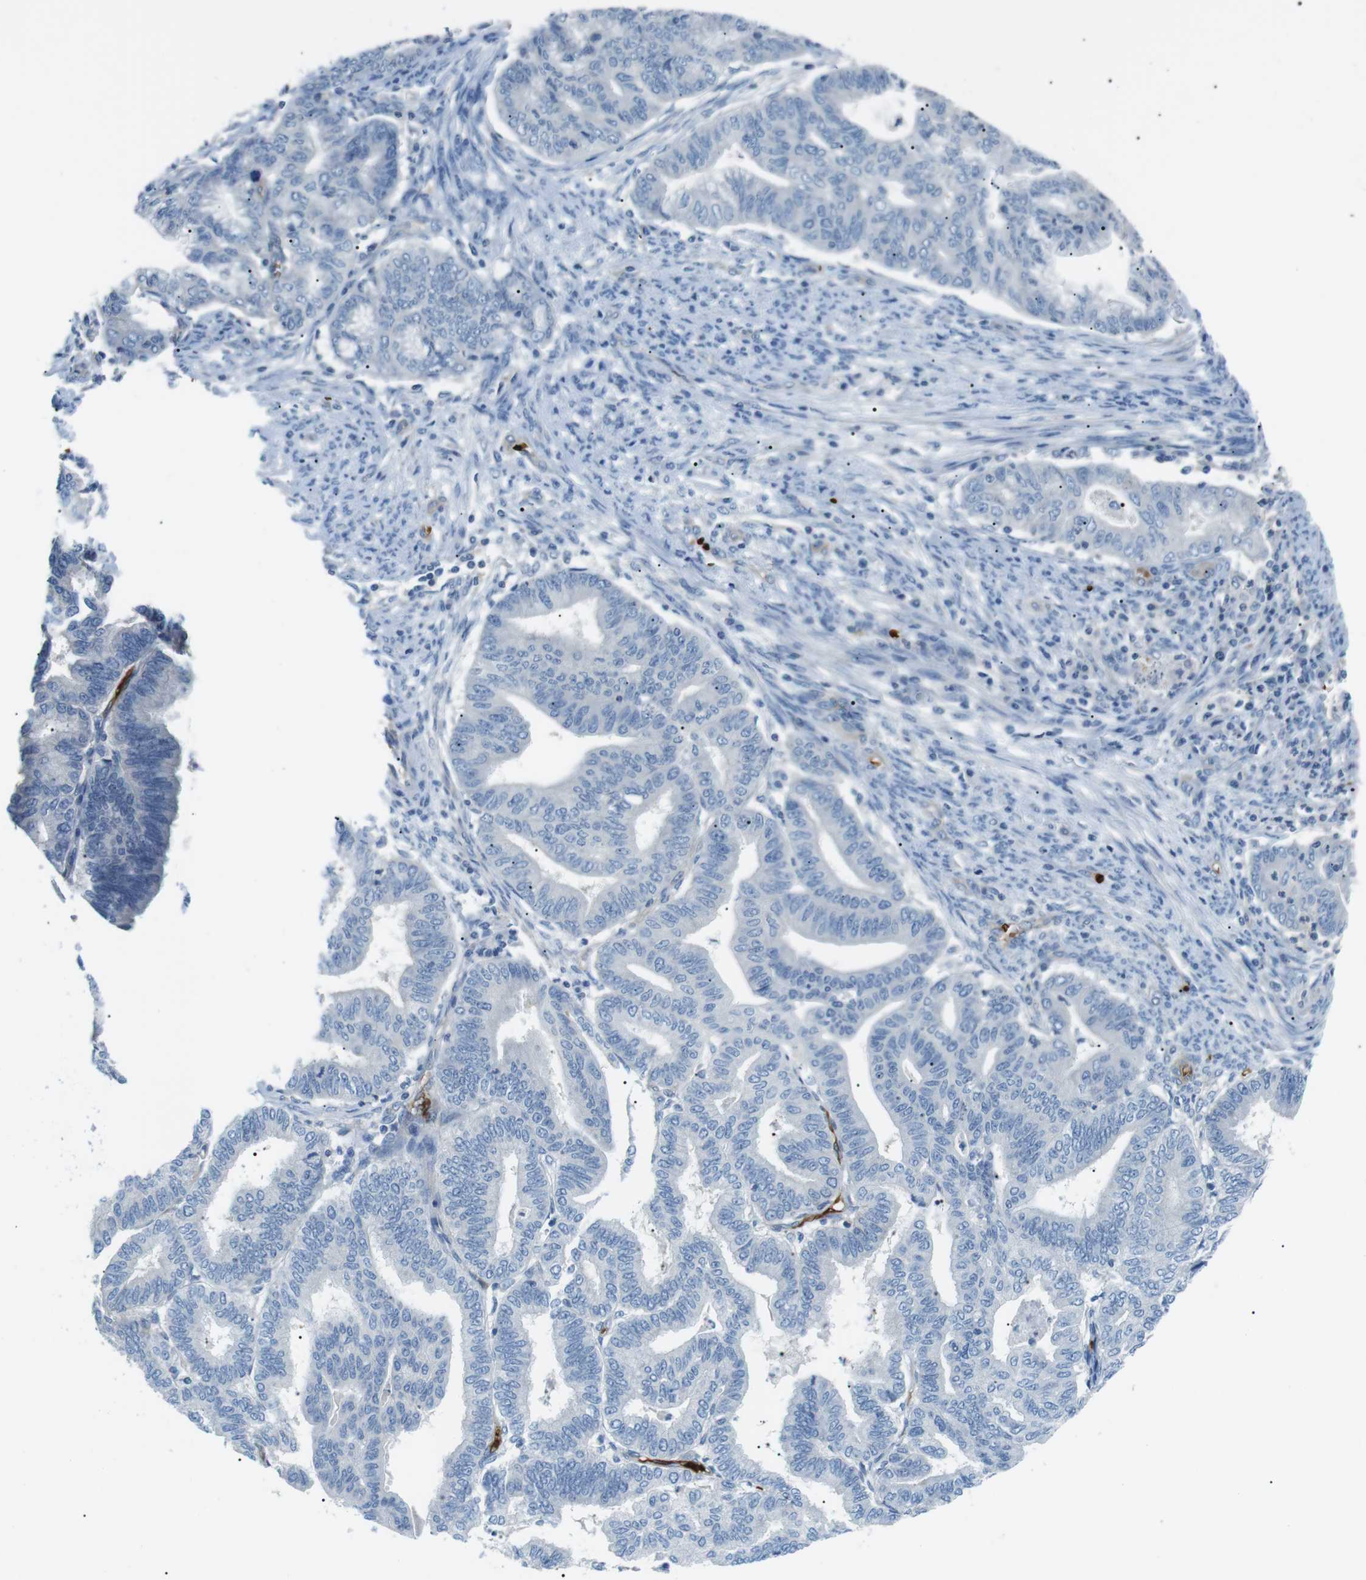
{"staining": {"intensity": "negative", "quantity": "none", "location": "none"}, "tissue": "endometrial cancer", "cell_type": "Tumor cells", "image_type": "cancer", "snomed": [{"axis": "morphology", "description": "Adenocarcinoma, NOS"}, {"axis": "topography", "description": "Endometrium"}], "caption": "The histopathology image reveals no significant staining in tumor cells of endometrial adenocarcinoma.", "gene": "ADCY10", "patient": {"sex": "female", "age": 79}}